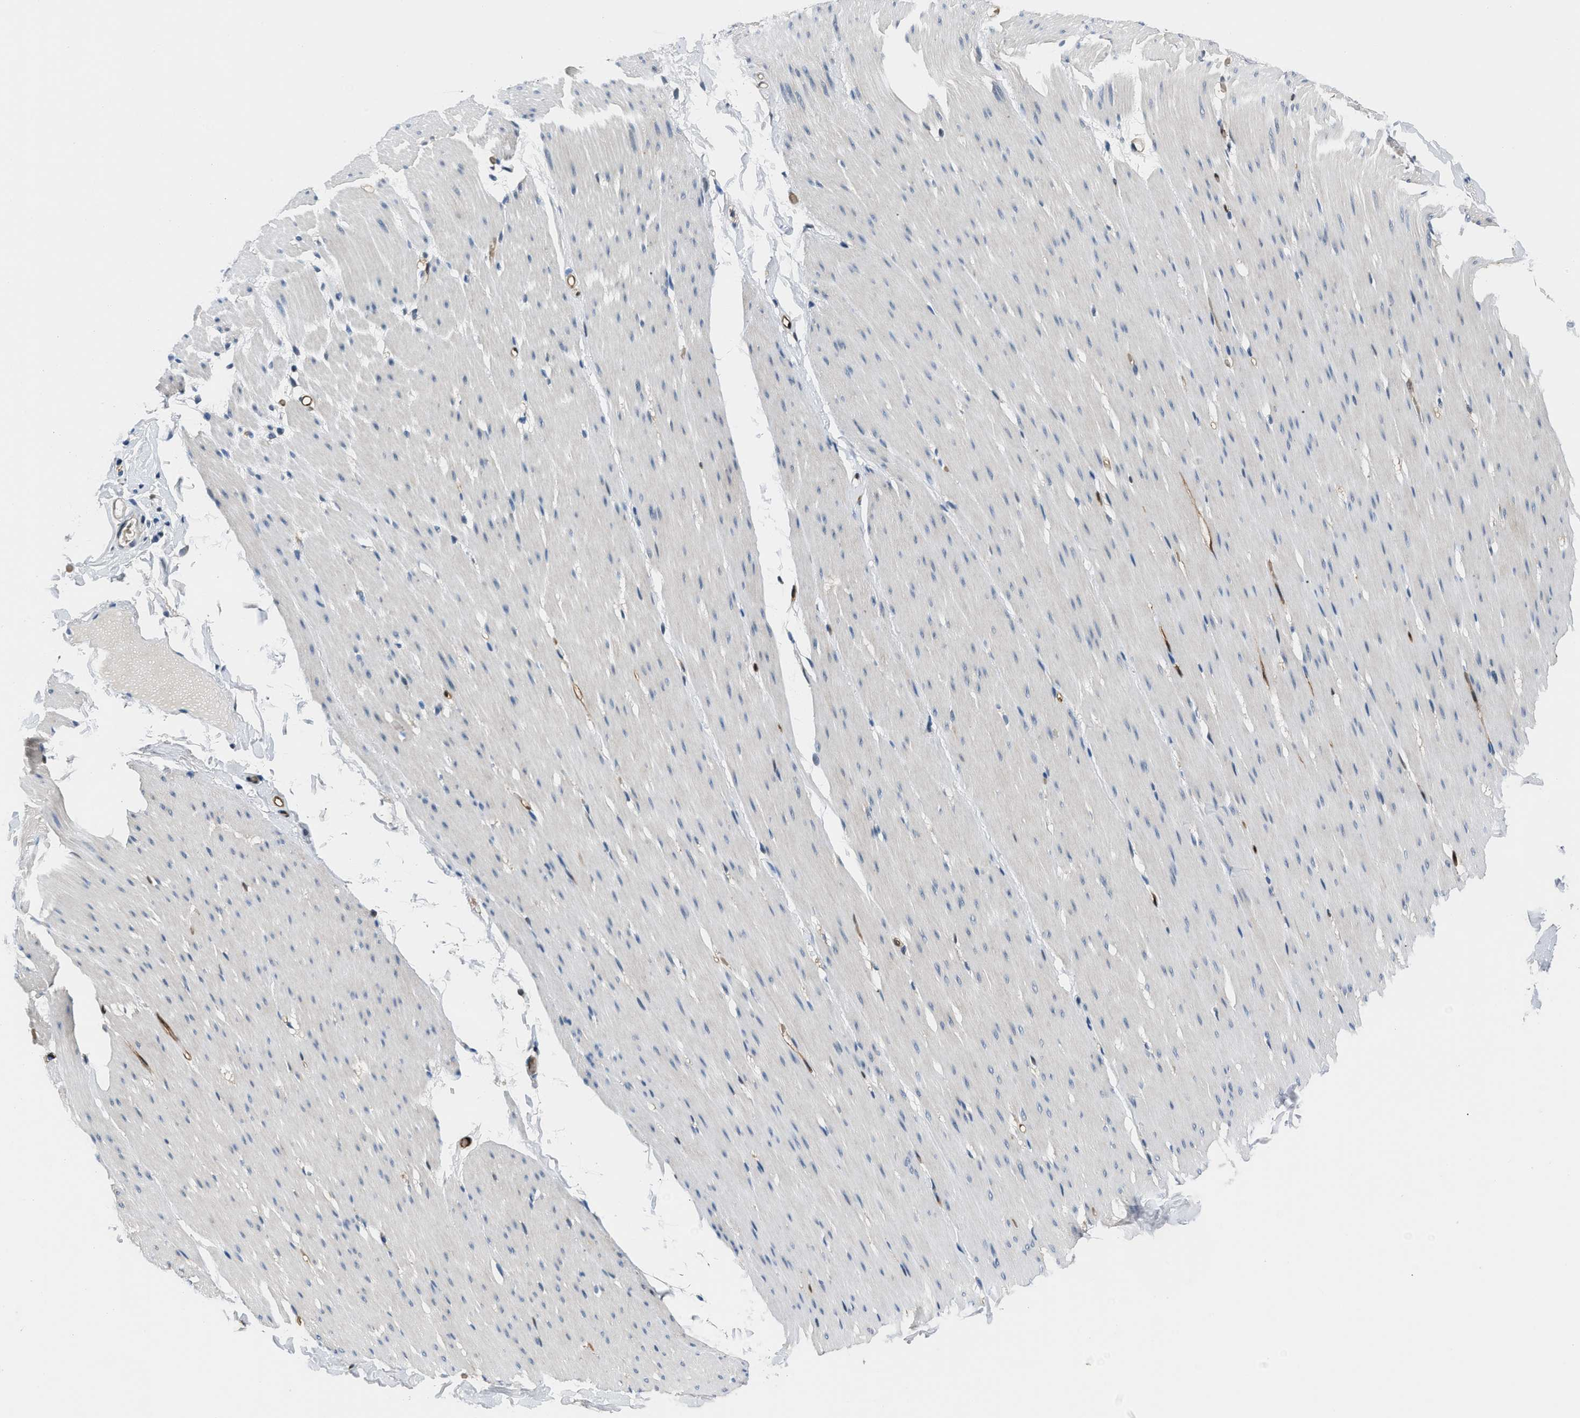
{"staining": {"intensity": "negative", "quantity": "none", "location": "none"}, "tissue": "smooth muscle", "cell_type": "Smooth muscle cells", "image_type": "normal", "snomed": [{"axis": "morphology", "description": "Normal tissue, NOS"}, {"axis": "topography", "description": "Smooth muscle"}, {"axis": "topography", "description": "Colon"}], "caption": "DAB immunohistochemical staining of normal human smooth muscle reveals no significant expression in smooth muscle cells.", "gene": "PPA1", "patient": {"sex": "male", "age": 67}}